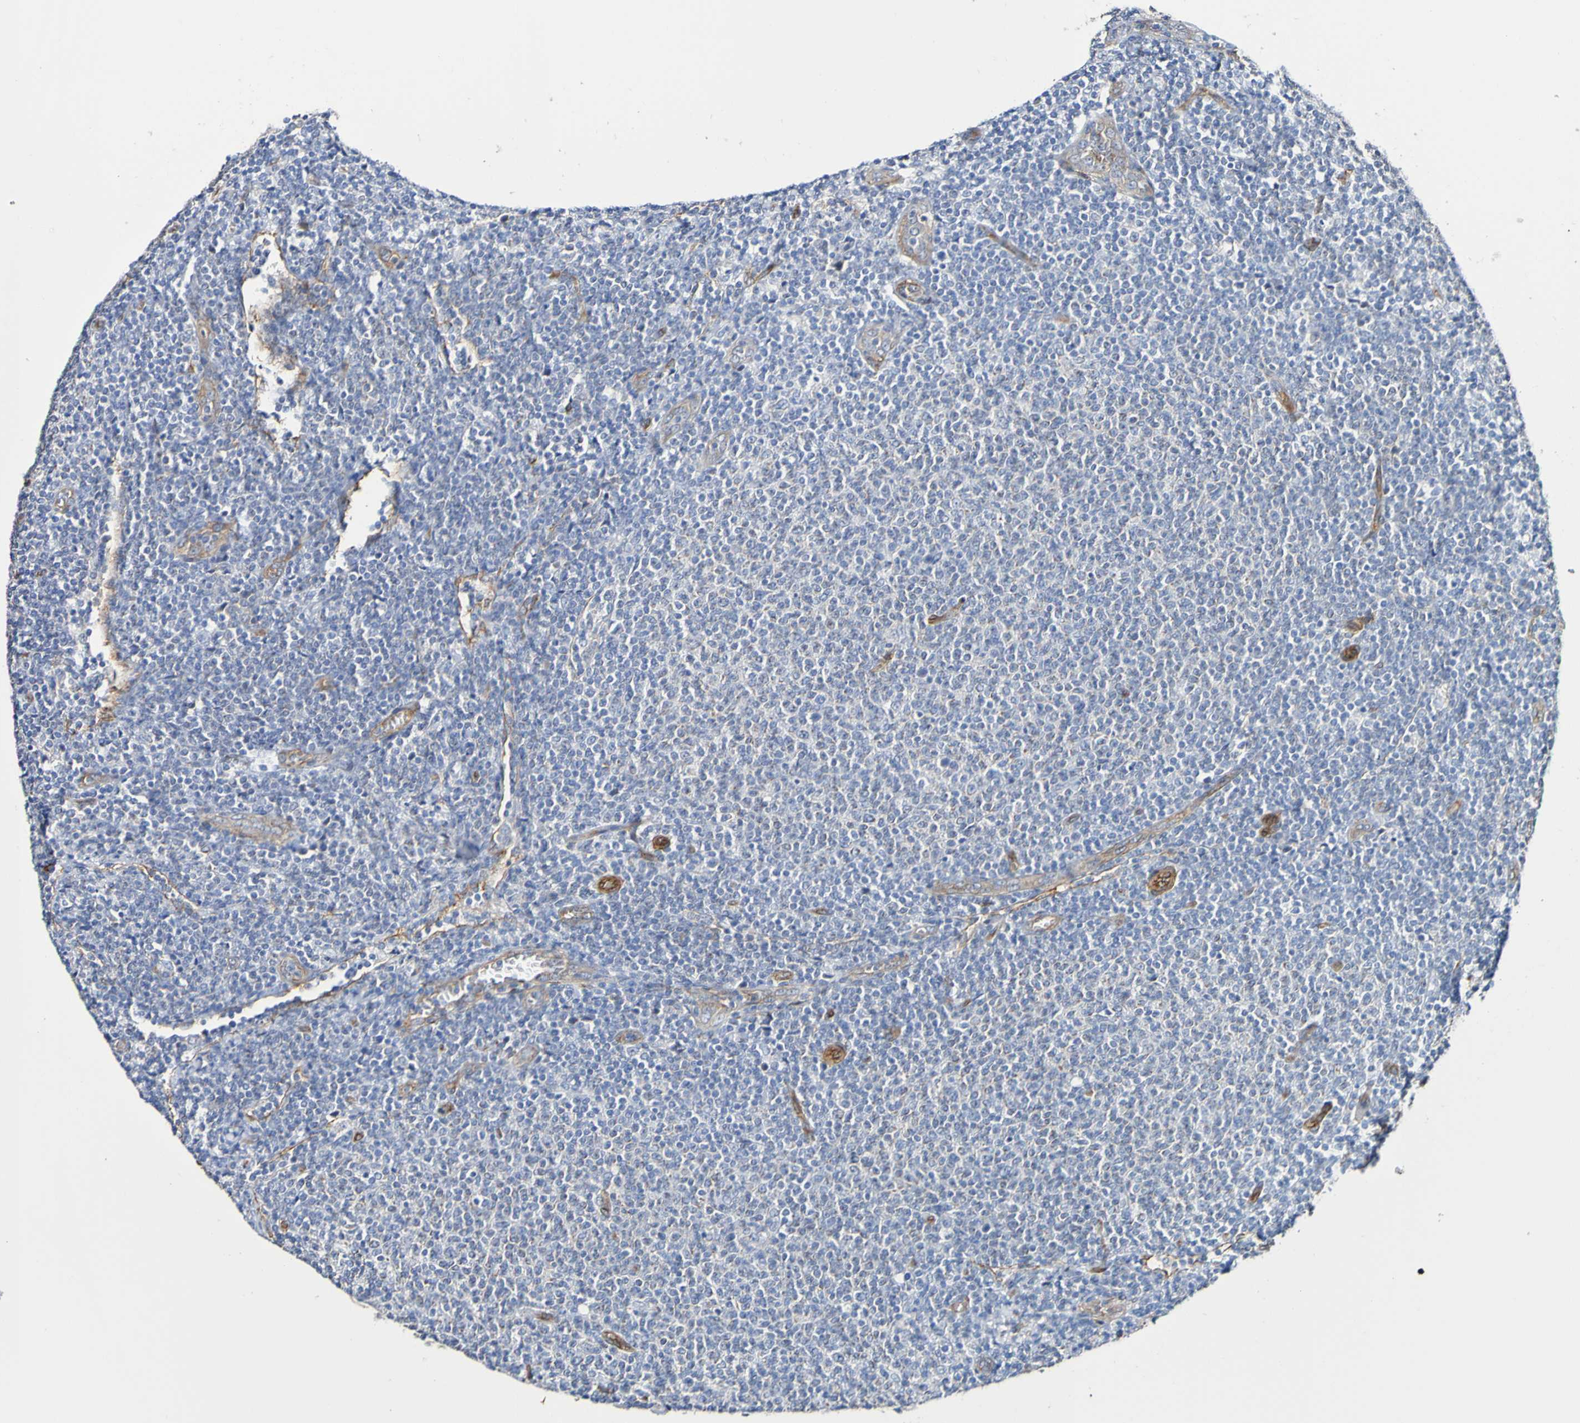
{"staining": {"intensity": "negative", "quantity": "none", "location": "none"}, "tissue": "lymphoma", "cell_type": "Tumor cells", "image_type": "cancer", "snomed": [{"axis": "morphology", "description": "Malignant lymphoma, non-Hodgkin's type, Low grade"}, {"axis": "topography", "description": "Lymph node"}], "caption": "A high-resolution photomicrograph shows IHC staining of lymphoma, which exhibits no significant expression in tumor cells. Brightfield microscopy of immunohistochemistry stained with DAB (brown) and hematoxylin (blue), captured at high magnification.", "gene": "ELMOD3", "patient": {"sex": "male", "age": 66}}